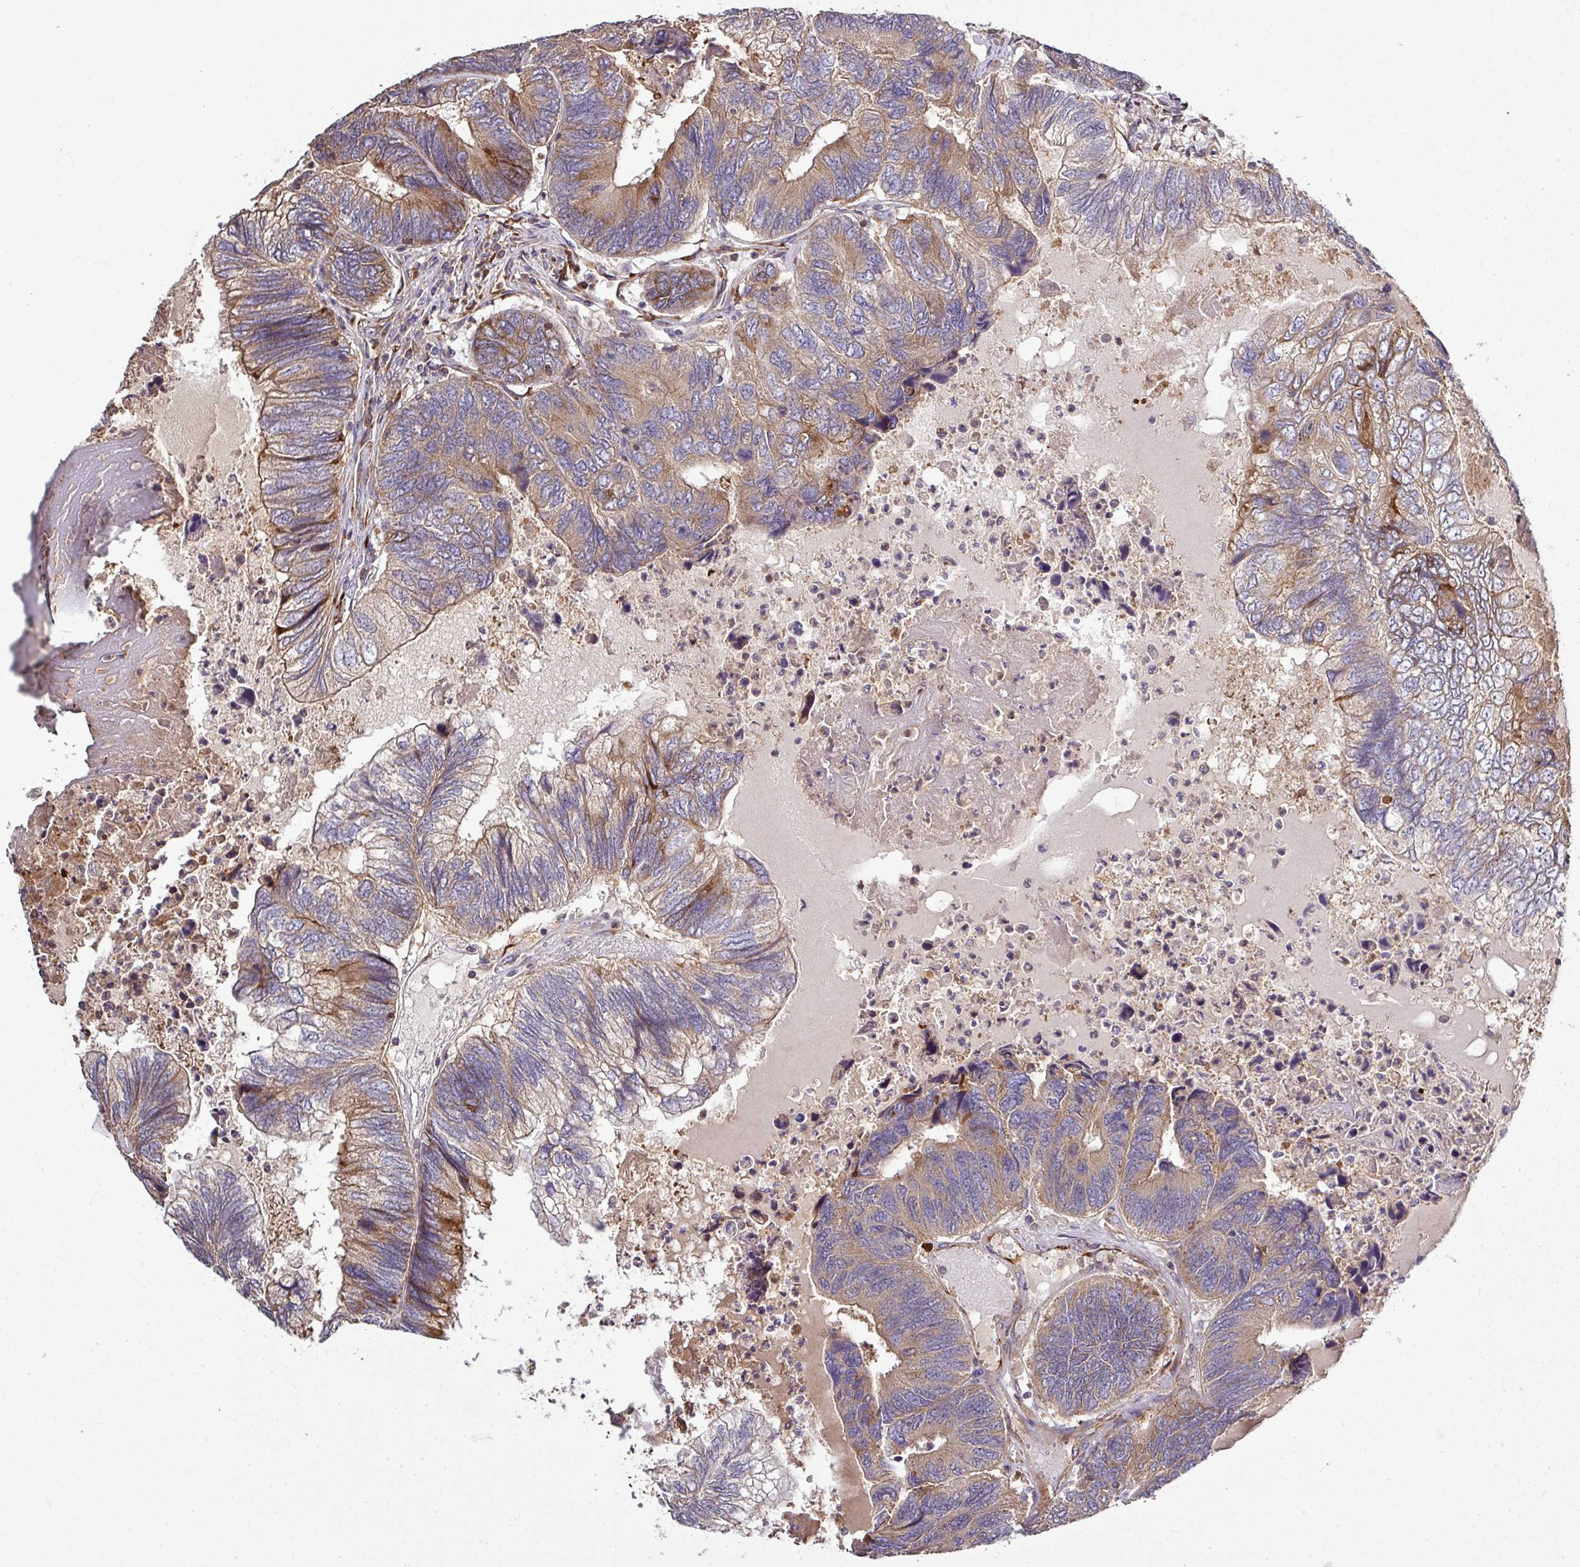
{"staining": {"intensity": "moderate", "quantity": "25%-75%", "location": "cytoplasmic/membranous"}, "tissue": "colorectal cancer", "cell_type": "Tumor cells", "image_type": "cancer", "snomed": [{"axis": "morphology", "description": "Adenocarcinoma, NOS"}, {"axis": "topography", "description": "Colon"}], "caption": "Immunohistochemistry (IHC) image of neoplastic tissue: colorectal cancer stained using immunohistochemistry exhibits medium levels of moderate protein expression localized specifically in the cytoplasmic/membranous of tumor cells, appearing as a cytoplasmic/membranous brown color.", "gene": "LRRC74B", "patient": {"sex": "female", "age": 67}}